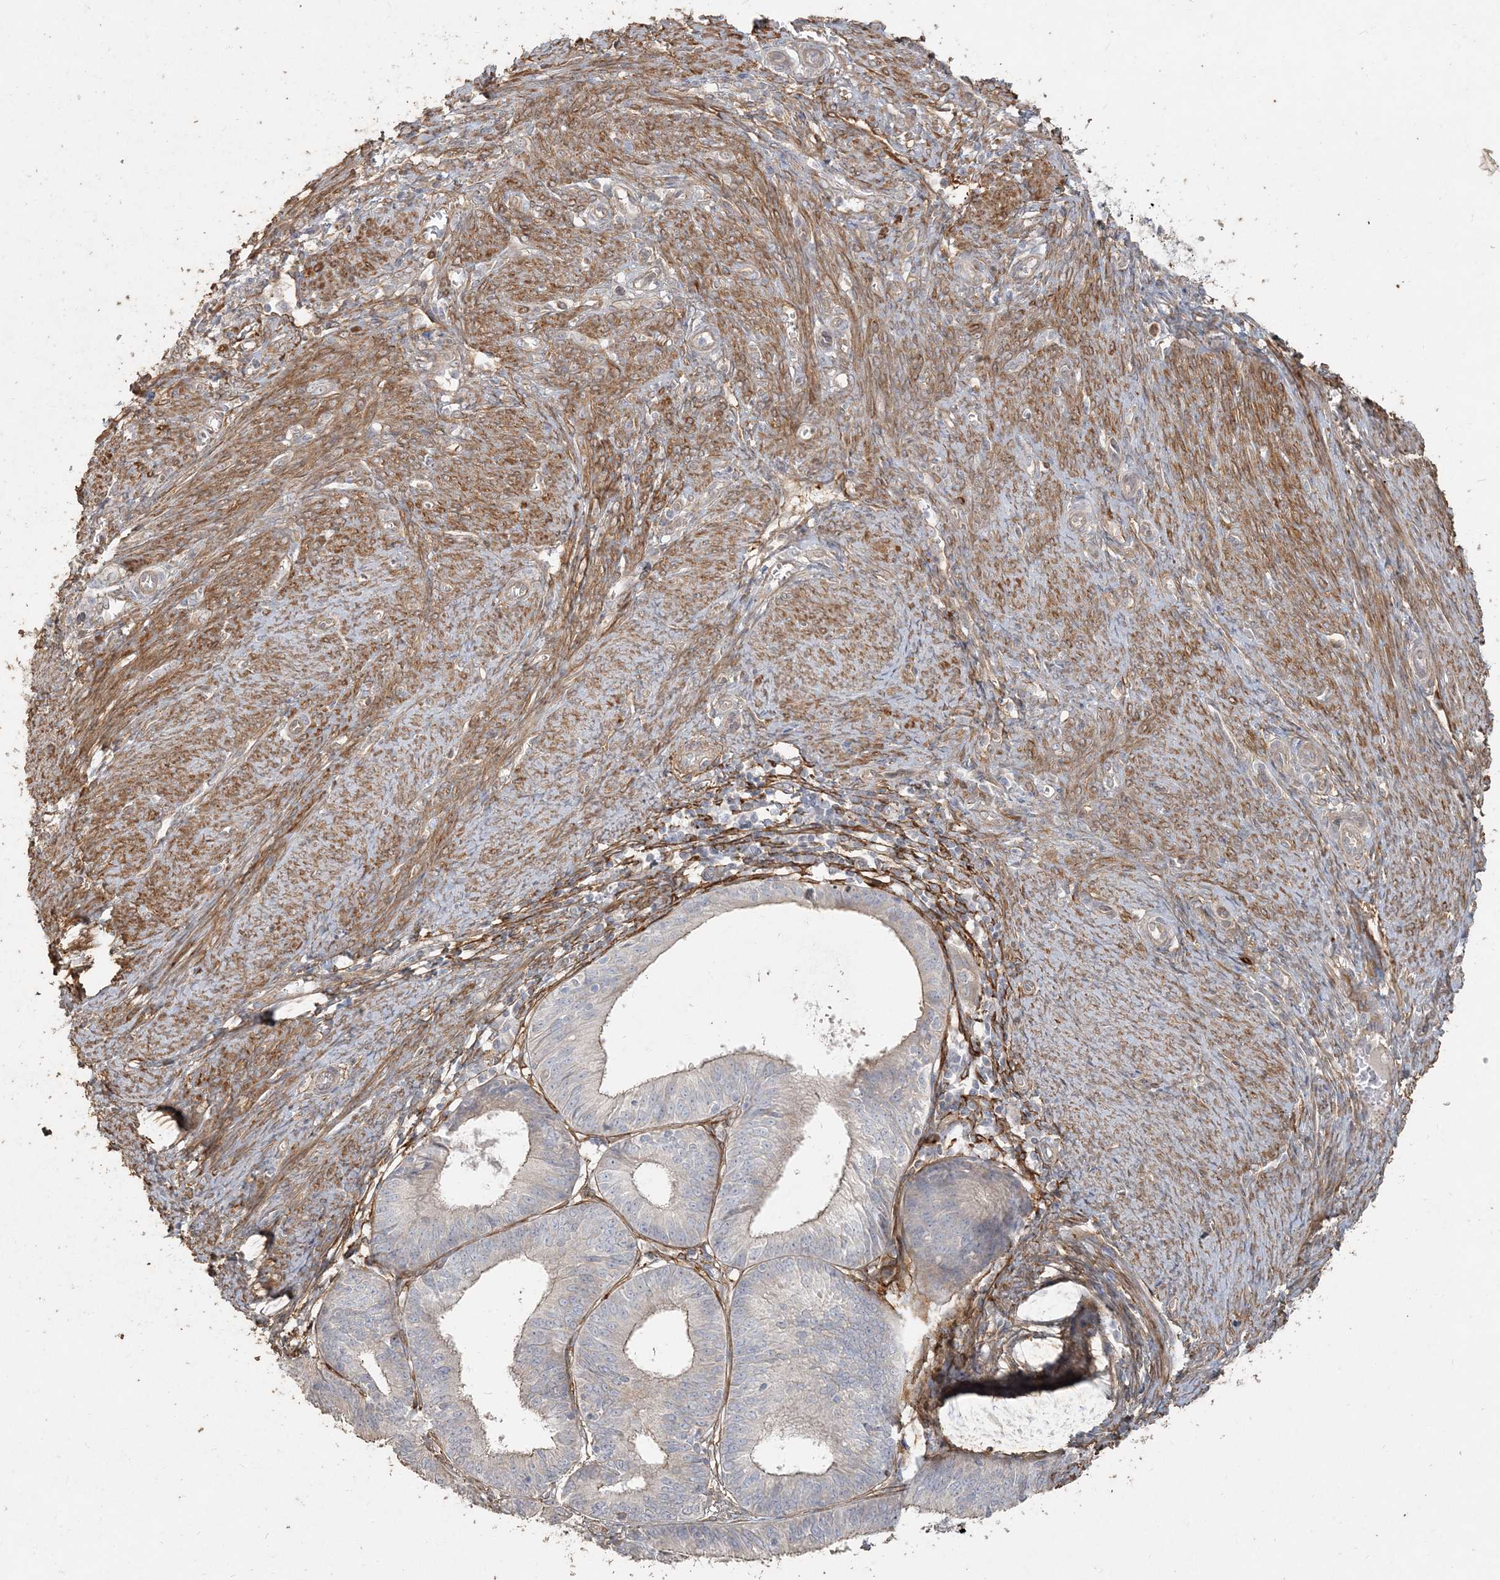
{"staining": {"intensity": "negative", "quantity": "none", "location": "none"}, "tissue": "endometrial cancer", "cell_type": "Tumor cells", "image_type": "cancer", "snomed": [{"axis": "morphology", "description": "Adenocarcinoma, NOS"}, {"axis": "topography", "description": "Endometrium"}], "caption": "A photomicrograph of human endometrial cancer (adenocarcinoma) is negative for staining in tumor cells.", "gene": "RNF145", "patient": {"sex": "female", "age": 51}}